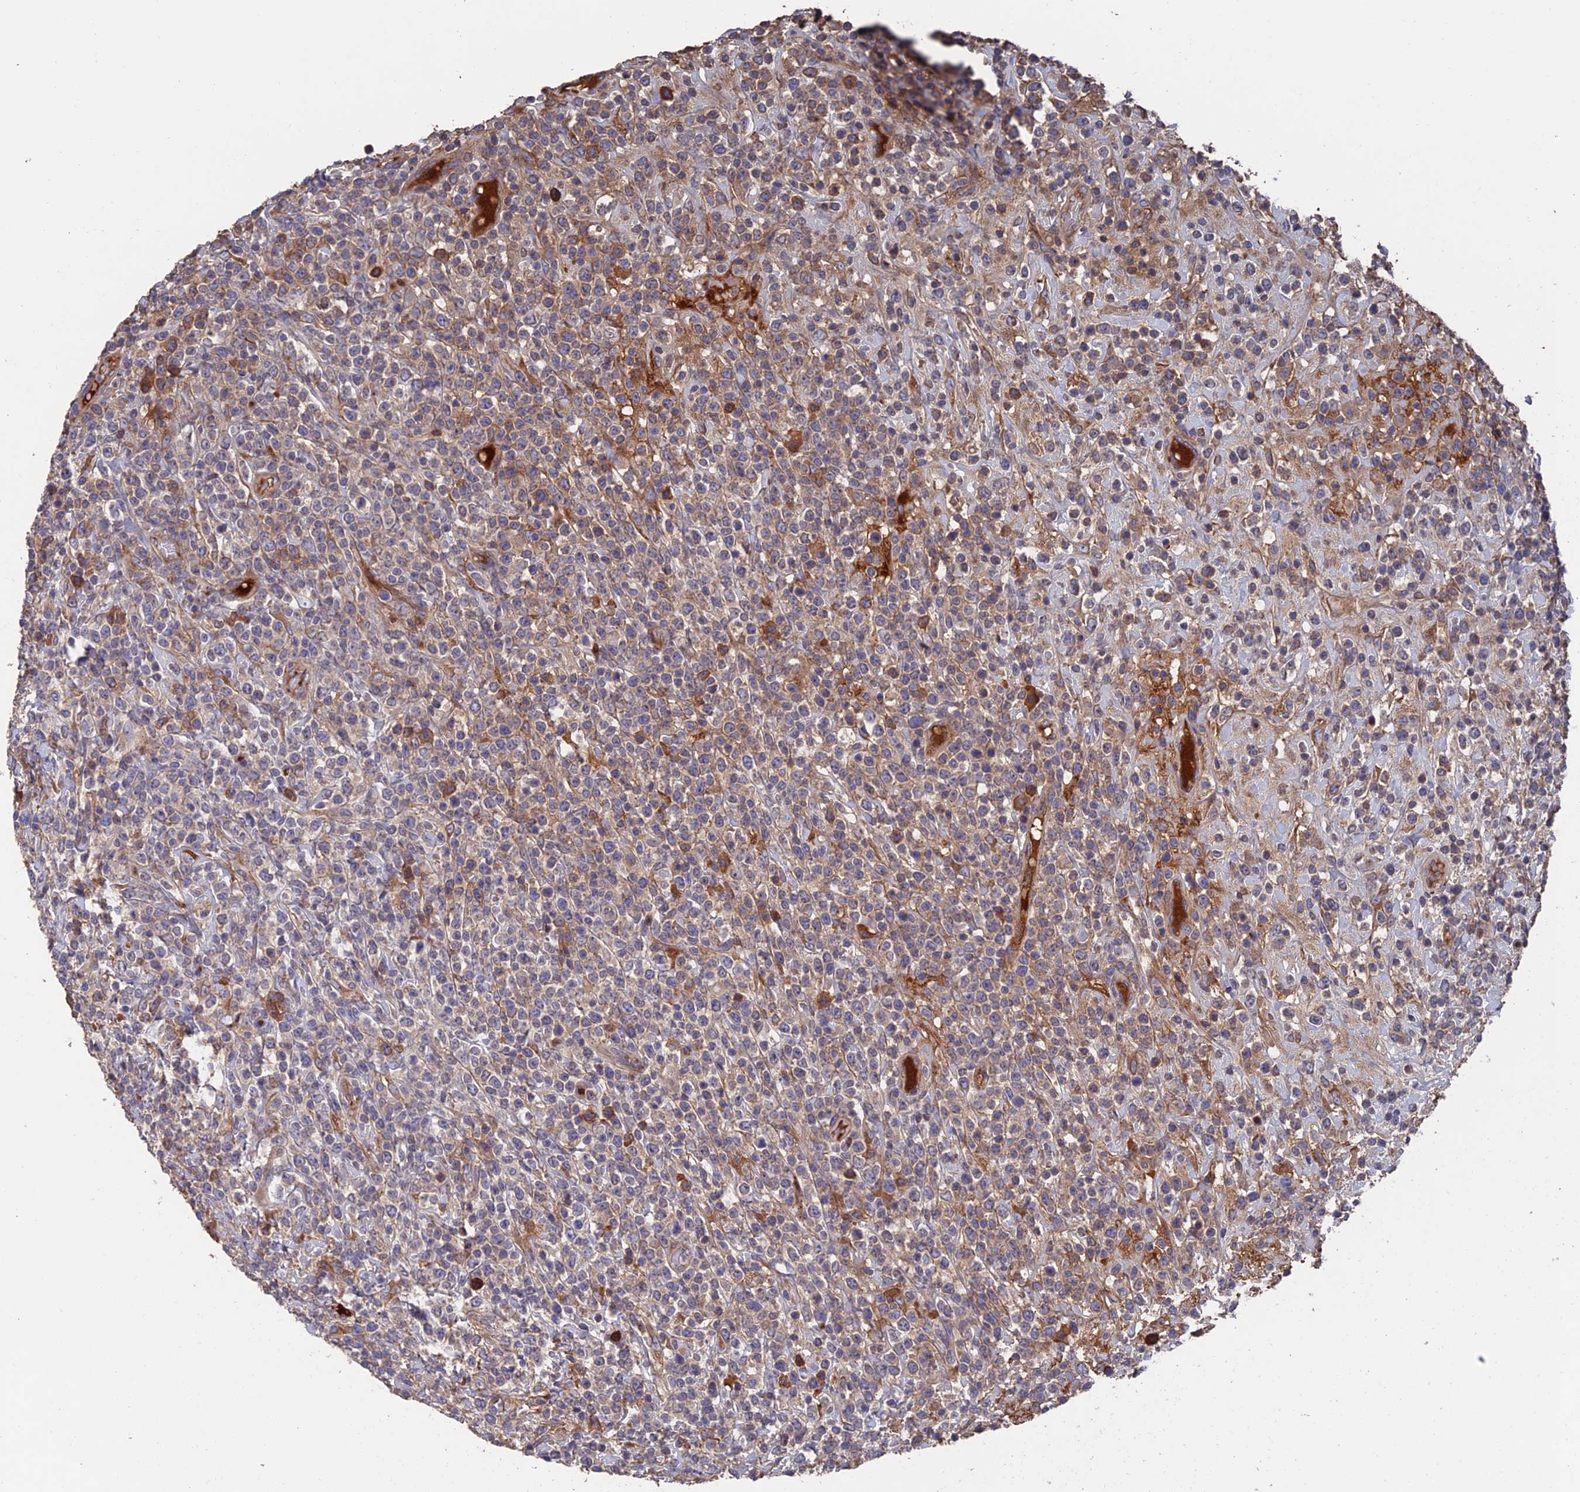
{"staining": {"intensity": "moderate", "quantity": "<25%", "location": "cytoplasmic/membranous"}, "tissue": "lymphoma", "cell_type": "Tumor cells", "image_type": "cancer", "snomed": [{"axis": "morphology", "description": "Malignant lymphoma, non-Hodgkin's type, High grade"}, {"axis": "topography", "description": "Colon"}], "caption": "This is an image of IHC staining of high-grade malignant lymphoma, non-Hodgkin's type, which shows moderate expression in the cytoplasmic/membranous of tumor cells.", "gene": "HPF1", "patient": {"sex": "female", "age": 53}}